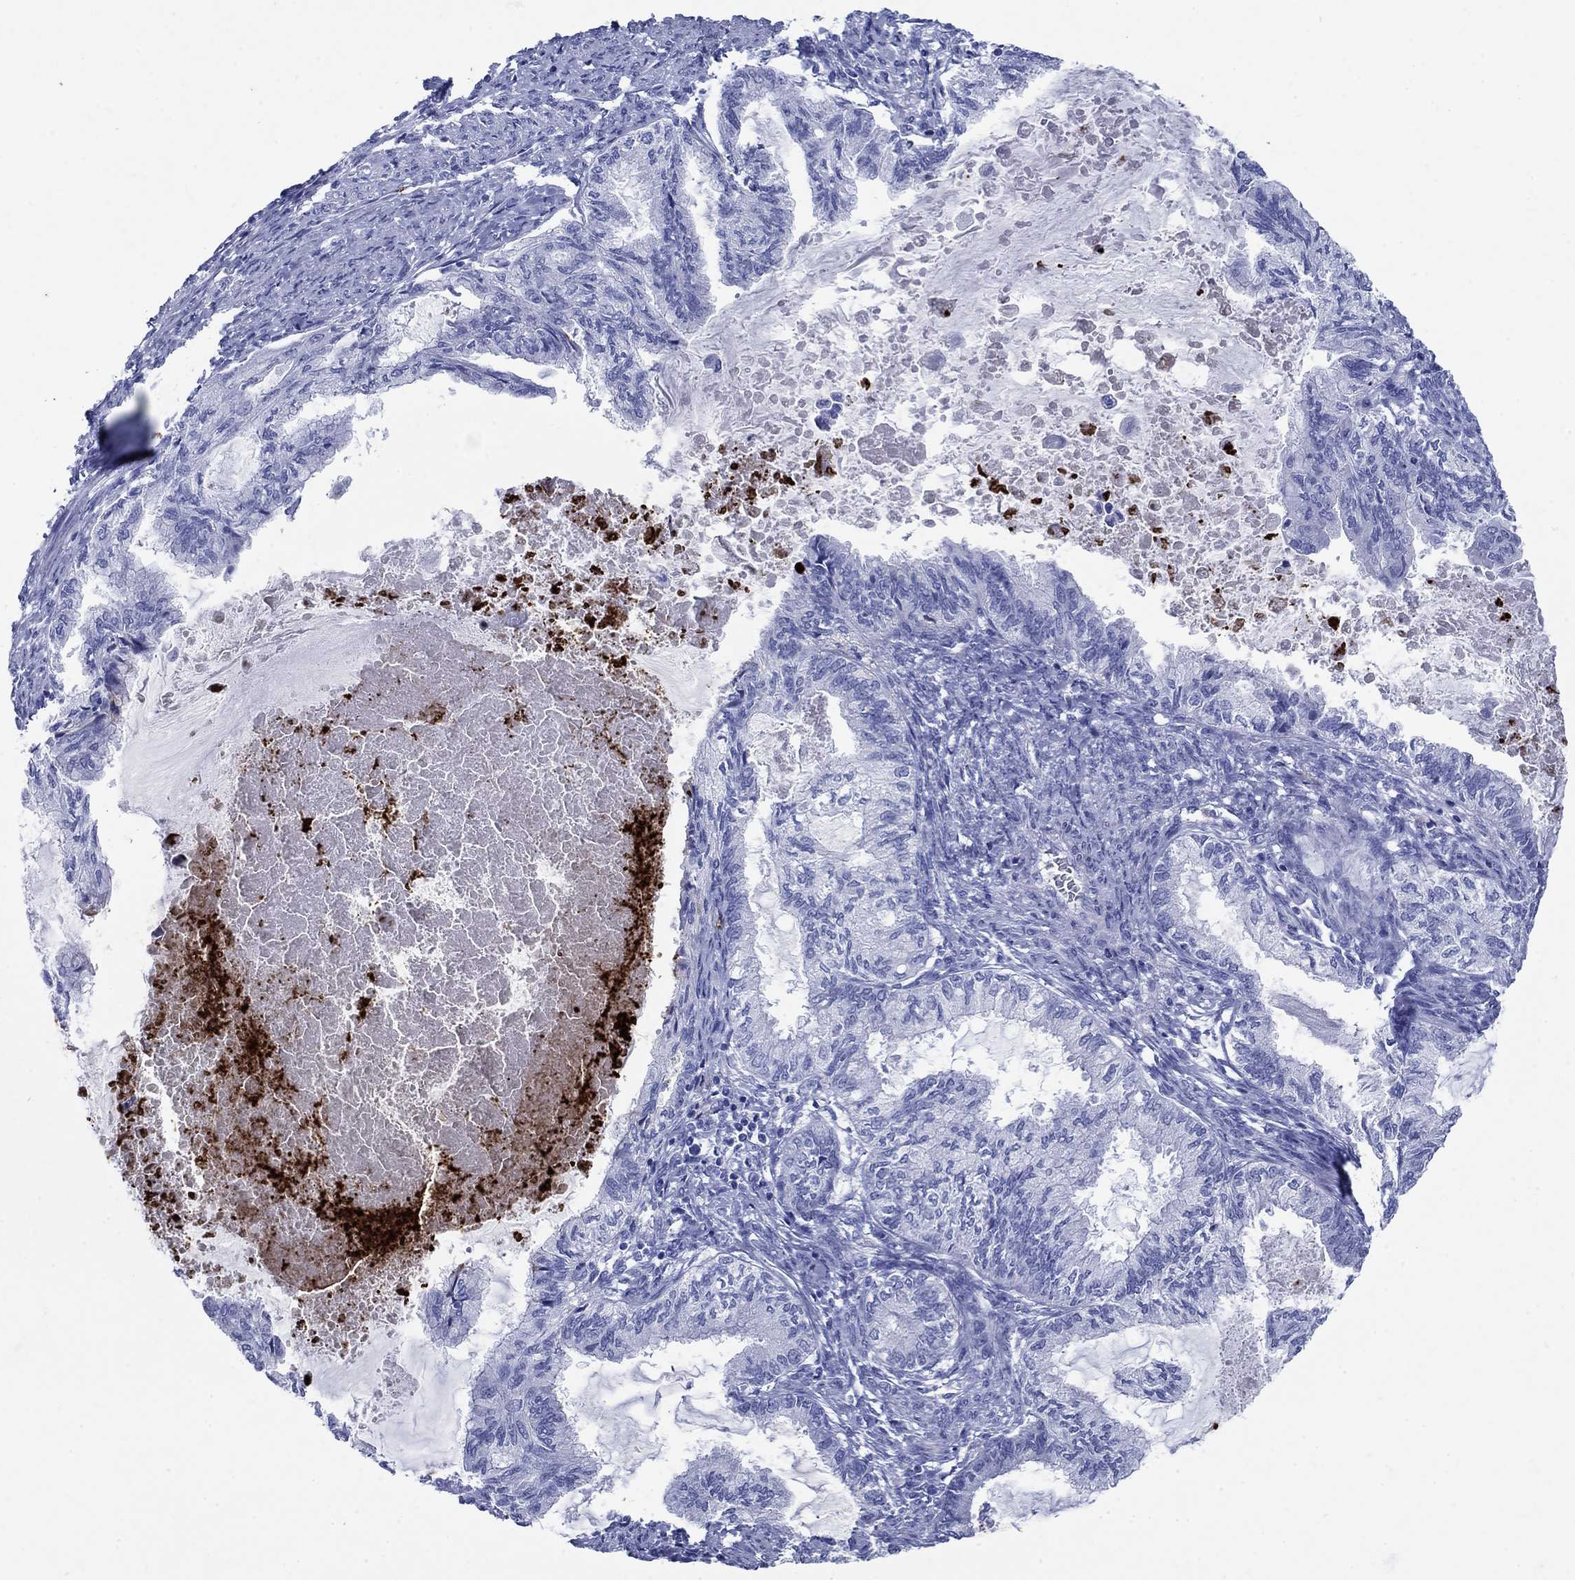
{"staining": {"intensity": "negative", "quantity": "none", "location": "none"}, "tissue": "endometrial cancer", "cell_type": "Tumor cells", "image_type": "cancer", "snomed": [{"axis": "morphology", "description": "Adenocarcinoma, NOS"}, {"axis": "topography", "description": "Endometrium"}], "caption": "This is an immunohistochemistry micrograph of human endometrial cancer. There is no expression in tumor cells.", "gene": "AZU1", "patient": {"sex": "female", "age": 86}}